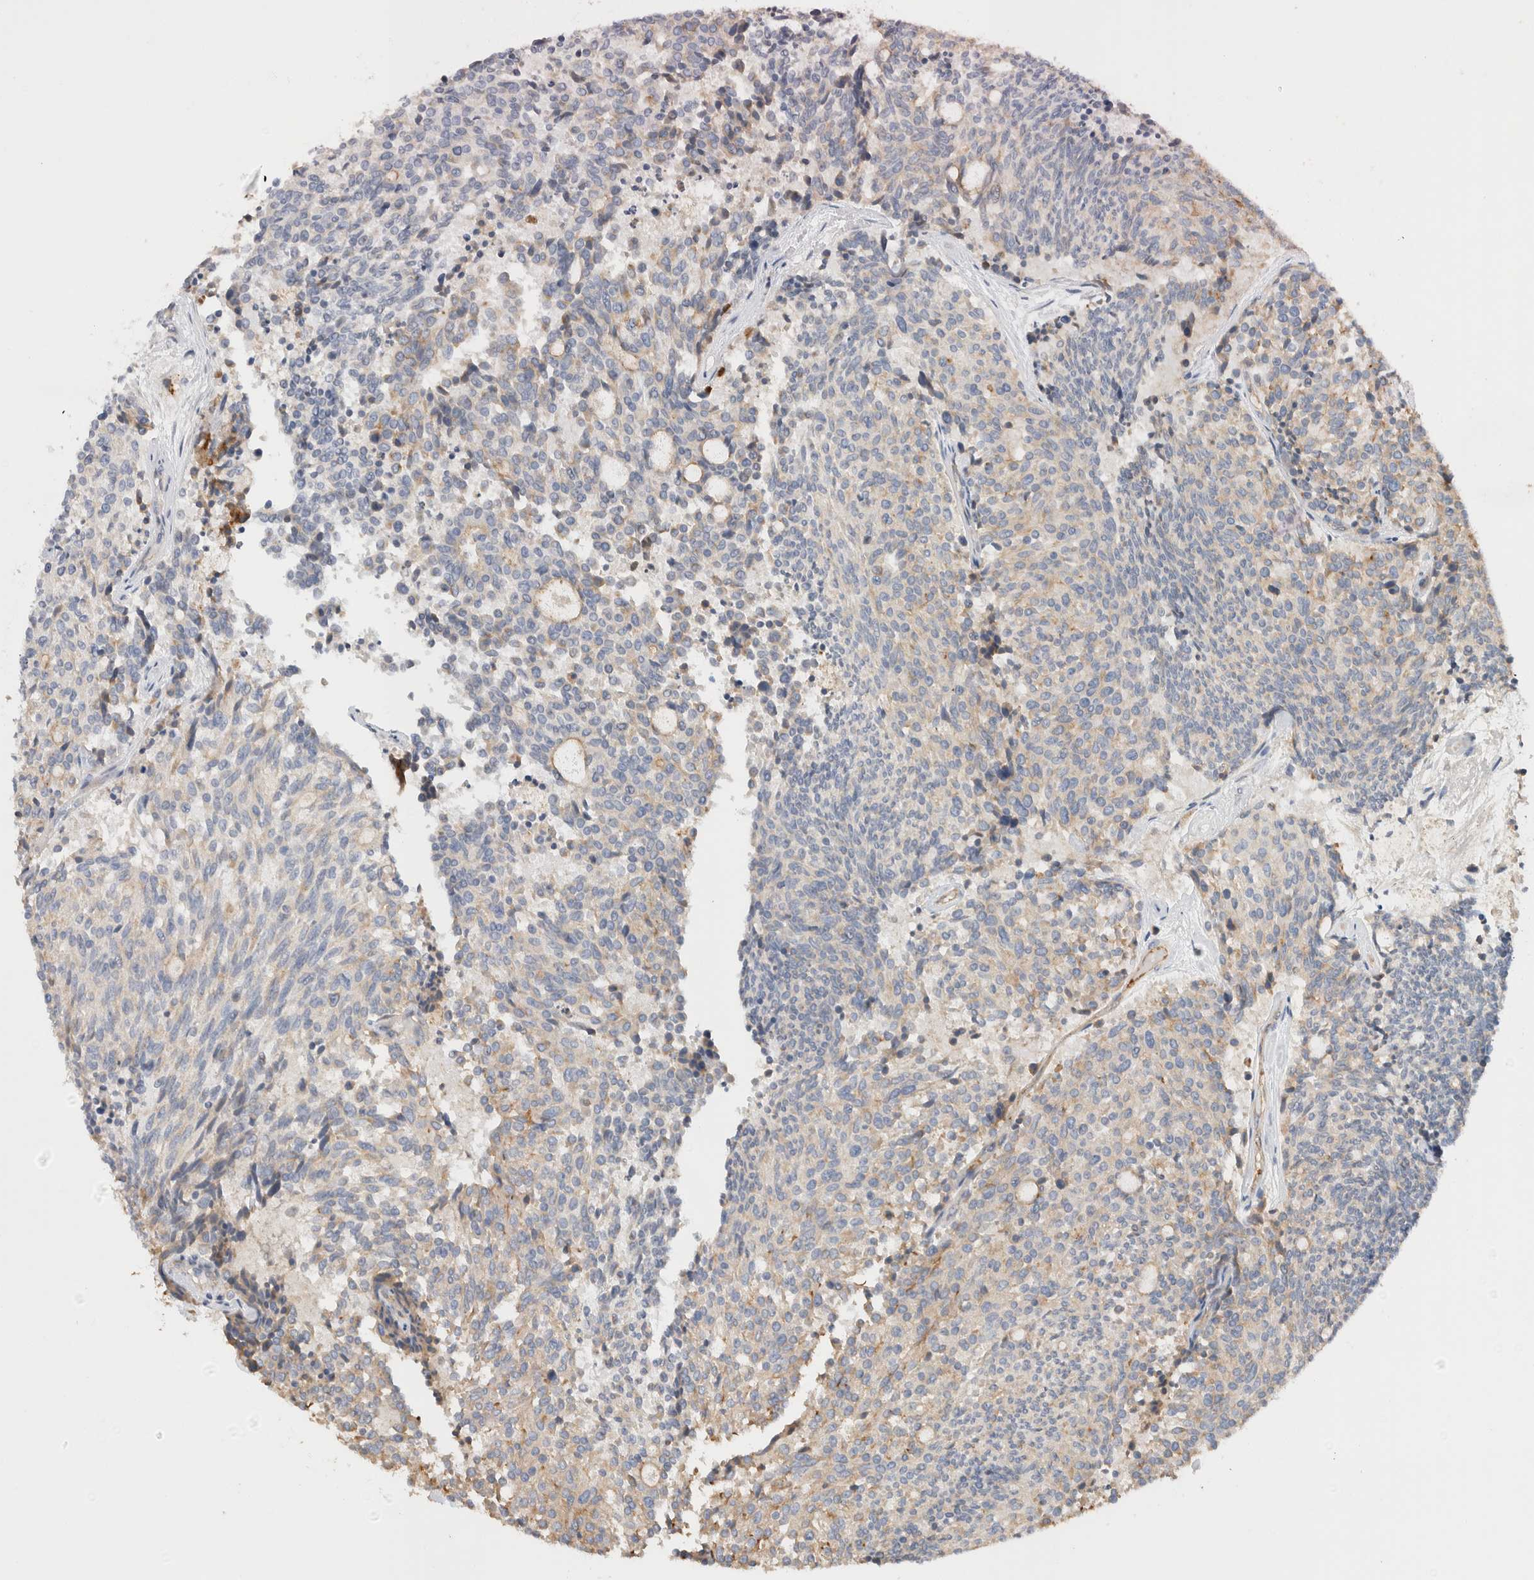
{"staining": {"intensity": "weak", "quantity": "<25%", "location": "cytoplasmic/membranous"}, "tissue": "carcinoid", "cell_type": "Tumor cells", "image_type": "cancer", "snomed": [{"axis": "morphology", "description": "Carcinoid, malignant, NOS"}, {"axis": "topography", "description": "Pancreas"}], "caption": "The immunohistochemistry (IHC) micrograph has no significant positivity in tumor cells of malignant carcinoid tissue. (DAB immunohistochemistry, high magnification).", "gene": "PROS1", "patient": {"sex": "female", "age": 54}}